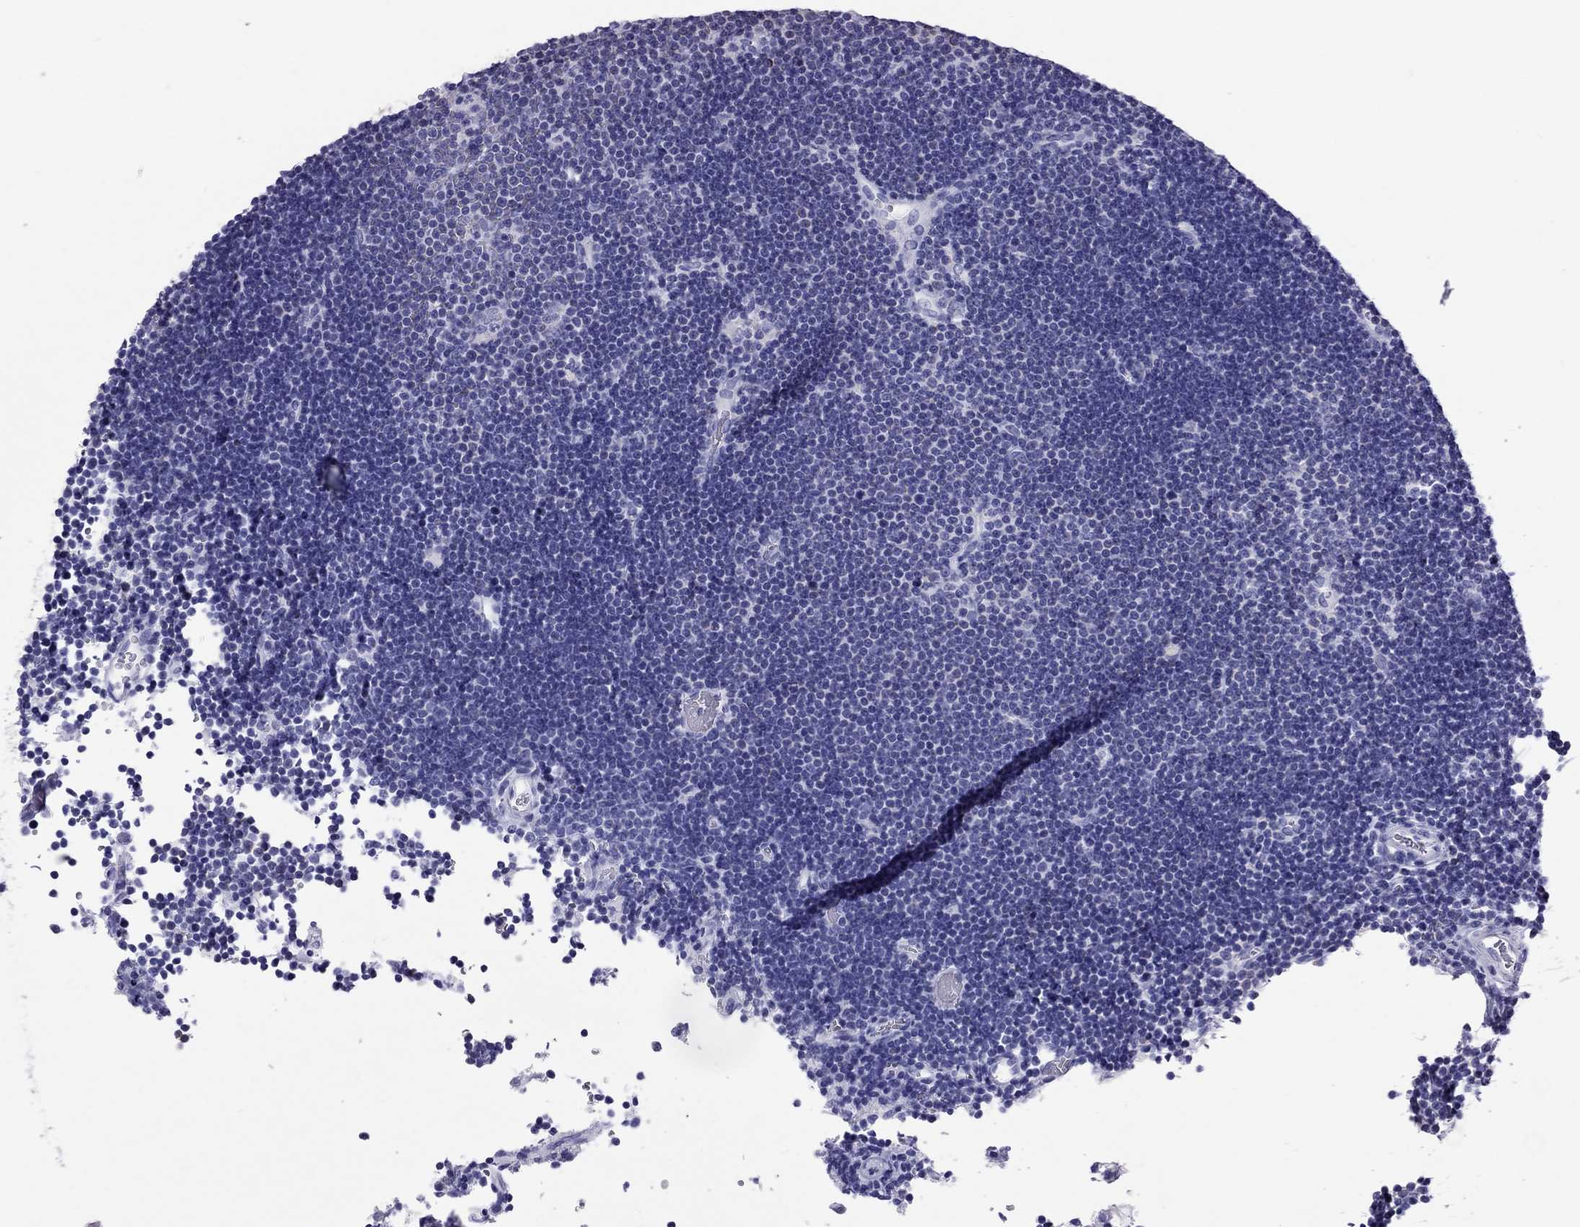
{"staining": {"intensity": "negative", "quantity": "none", "location": "none"}, "tissue": "lymphoma", "cell_type": "Tumor cells", "image_type": "cancer", "snomed": [{"axis": "morphology", "description": "Malignant lymphoma, non-Hodgkin's type, Low grade"}, {"axis": "topography", "description": "Brain"}], "caption": "DAB immunohistochemical staining of human lymphoma demonstrates no significant positivity in tumor cells. (Stains: DAB (3,3'-diaminobenzidine) immunohistochemistry (IHC) with hematoxylin counter stain, Microscopy: brightfield microscopy at high magnification).", "gene": "TTLL13", "patient": {"sex": "female", "age": 66}}